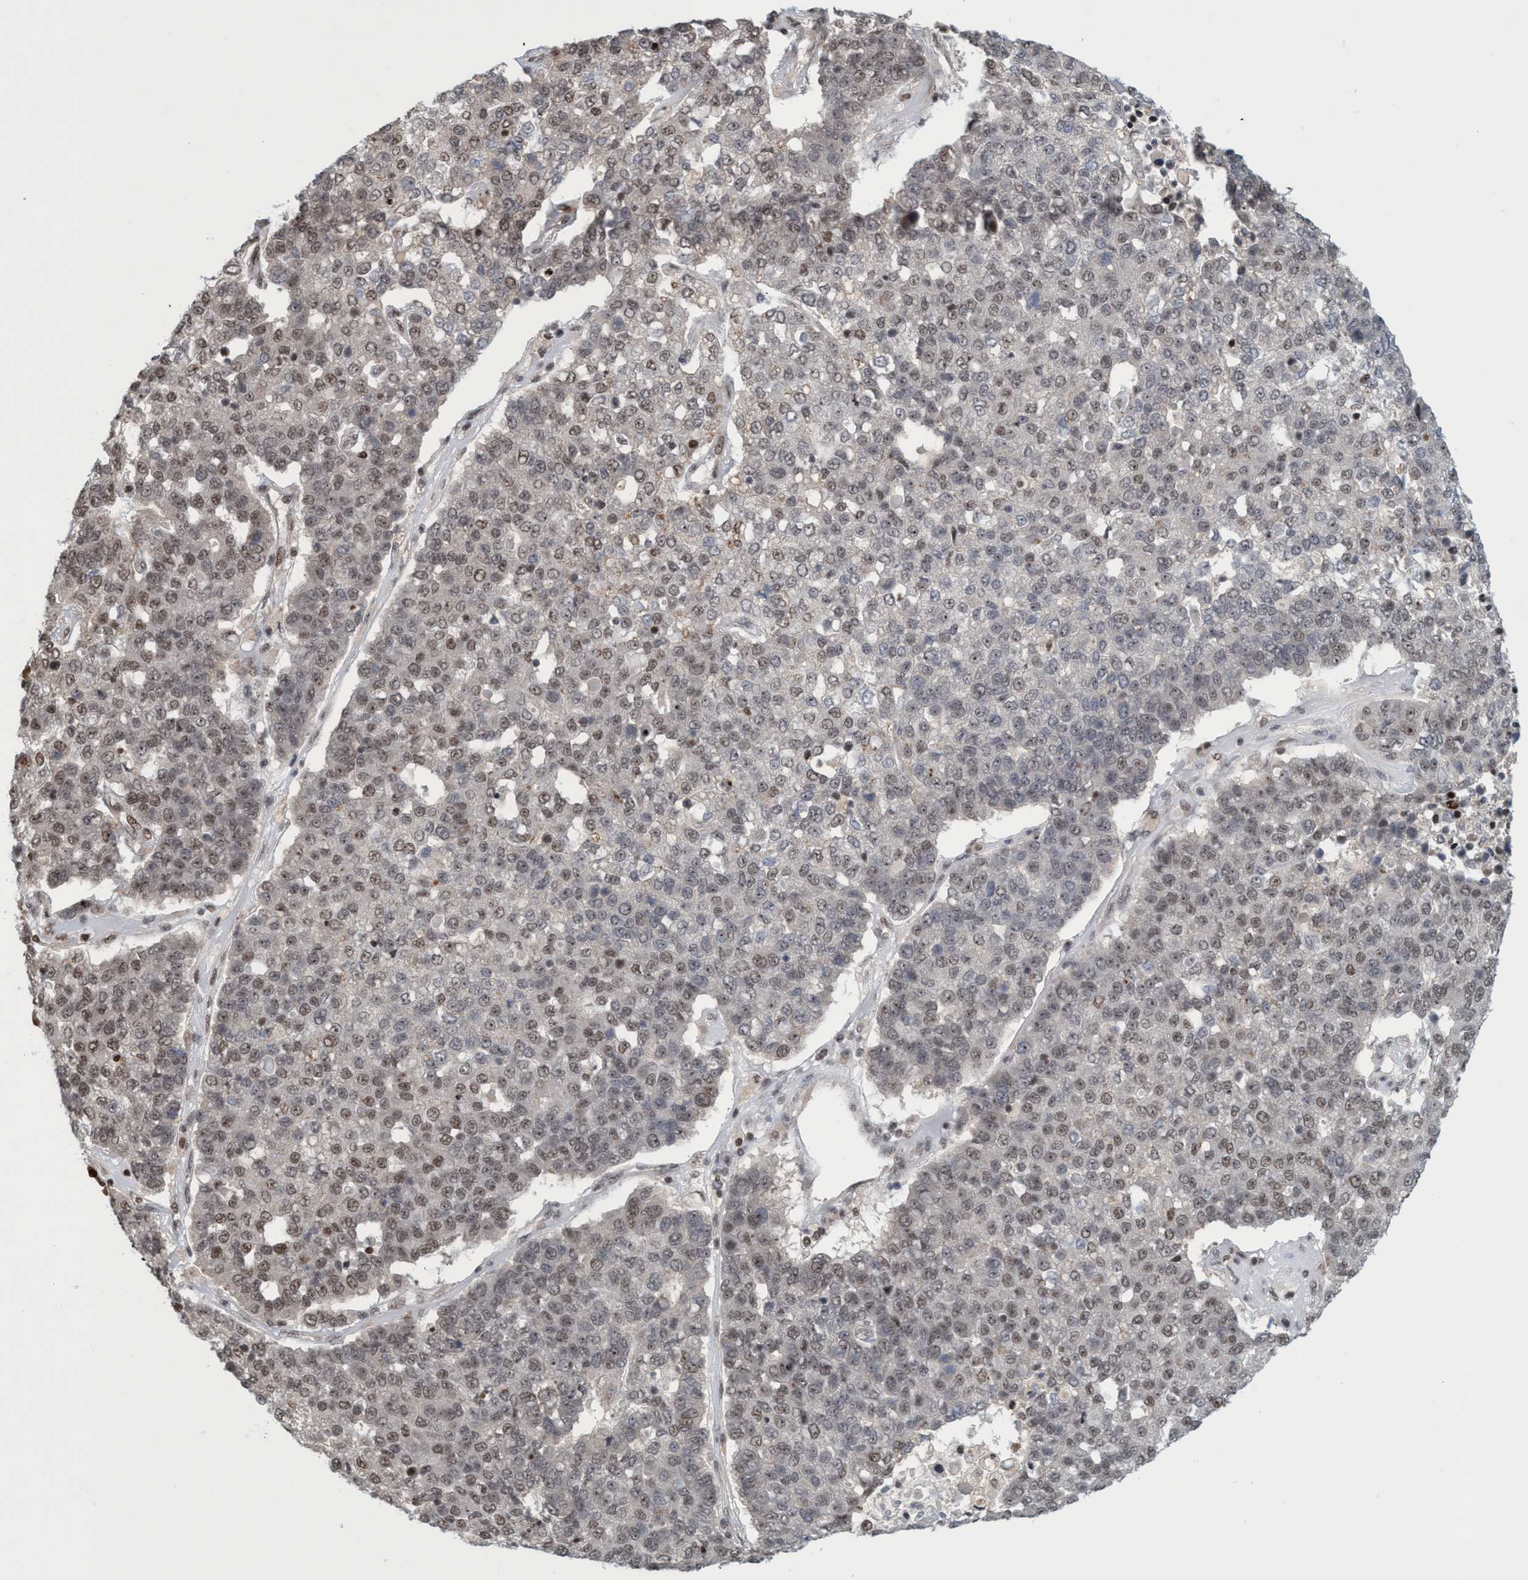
{"staining": {"intensity": "weak", "quantity": ">75%", "location": "nuclear"}, "tissue": "pancreatic cancer", "cell_type": "Tumor cells", "image_type": "cancer", "snomed": [{"axis": "morphology", "description": "Adenocarcinoma, NOS"}, {"axis": "topography", "description": "Pancreas"}], "caption": "Tumor cells exhibit low levels of weak nuclear positivity in about >75% of cells in pancreatic cancer (adenocarcinoma). The staining was performed using DAB (3,3'-diaminobenzidine) to visualize the protein expression in brown, while the nuclei were stained in blue with hematoxylin (Magnification: 20x).", "gene": "SMCR8", "patient": {"sex": "female", "age": 61}}